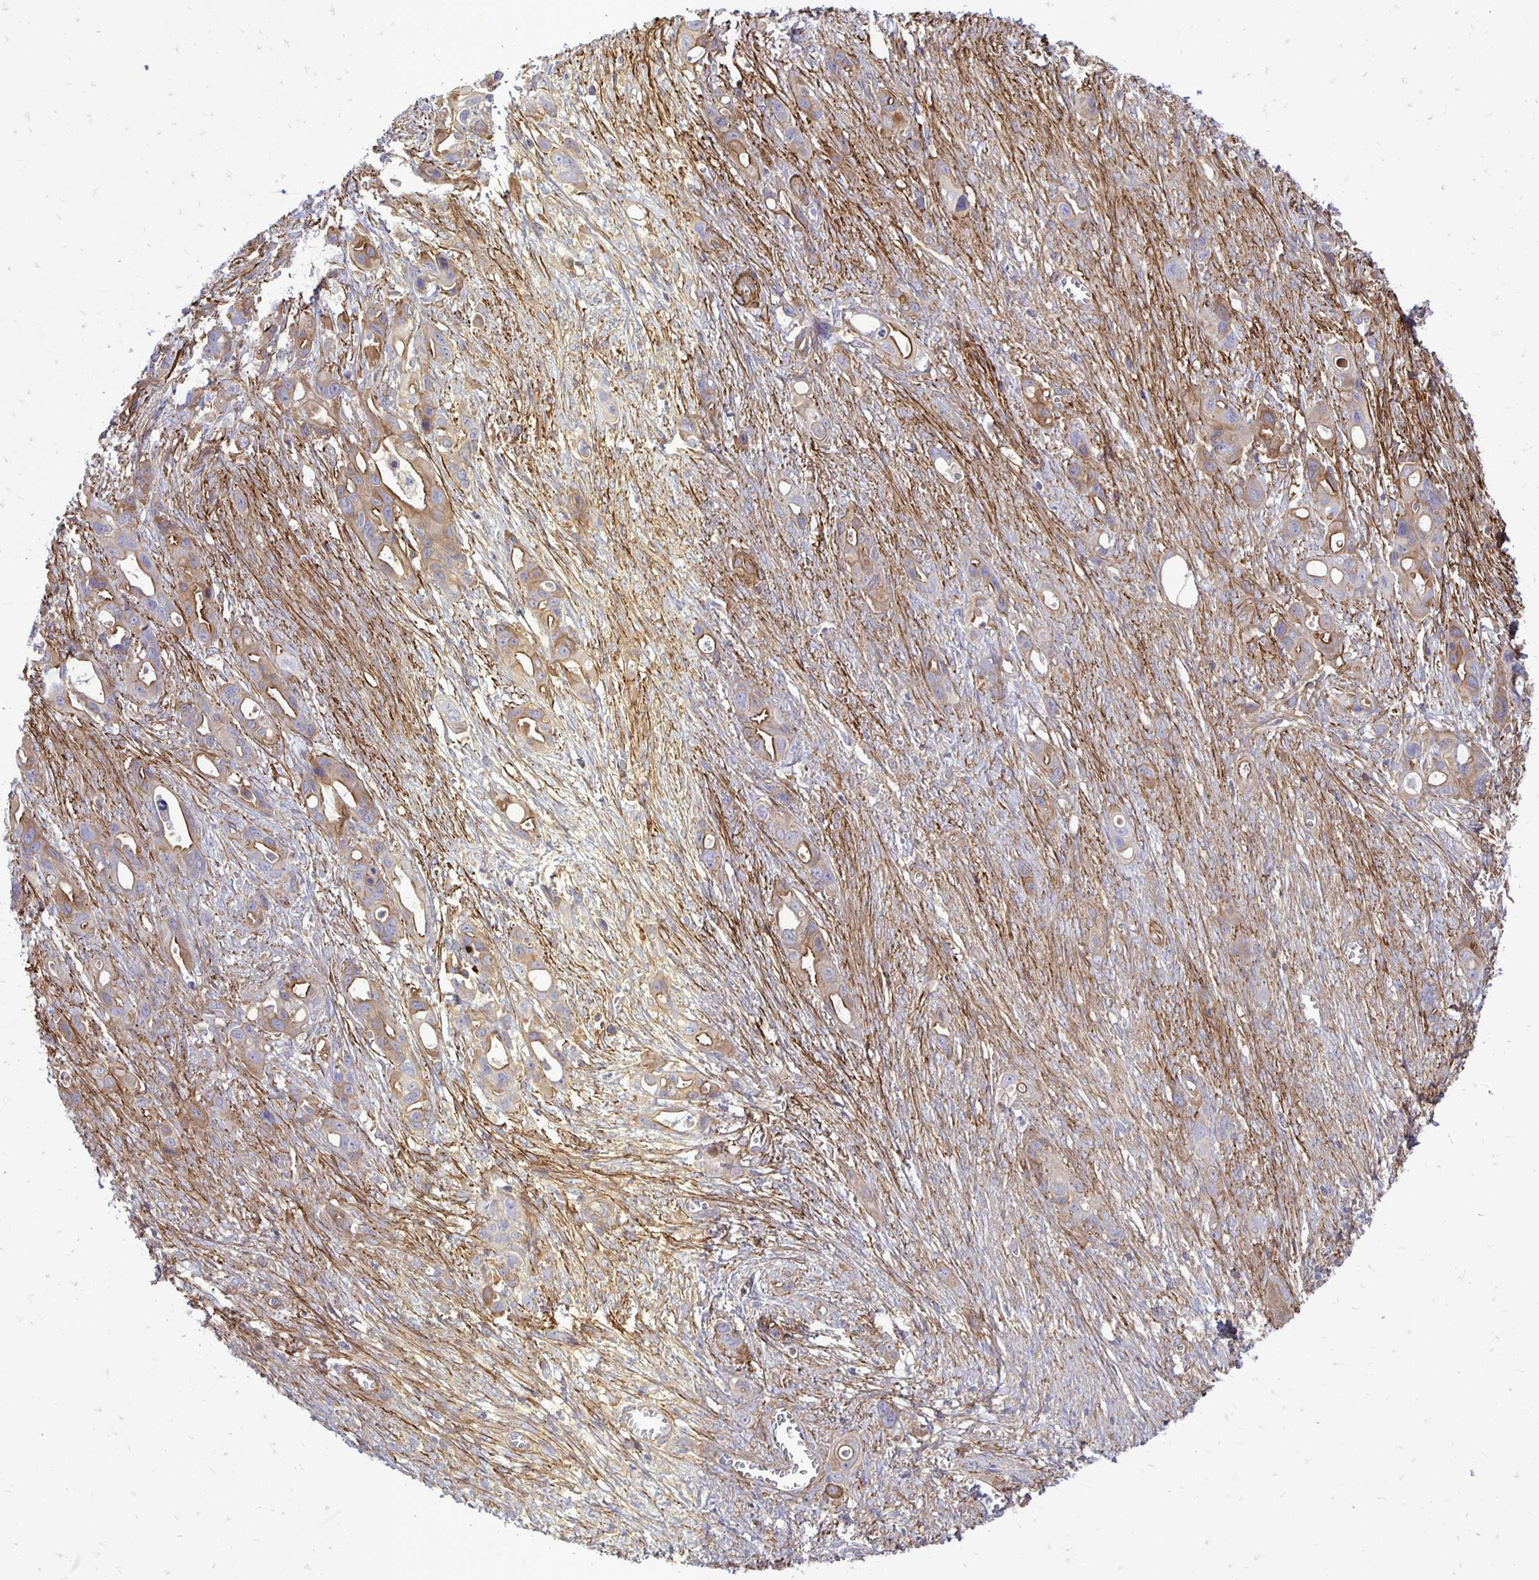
{"staining": {"intensity": "moderate", "quantity": ">75%", "location": "cytoplasmic/membranous"}, "tissue": "ovarian cancer", "cell_type": "Tumor cells", "image_type": "cancer", "snomed": [{"axis": "morphology", "description": "Cystadenocarcinoma, mucinous, NOS"}, {"axis": "topography", "description": "Ovary"}], "caption": "IHC image of ovarian cancer (mucinous cystadenocarcinoma) stained for a protein (brown), which shows medium levels of moderate cytoplasmic/membranous expression in about >75% of tumor cells.", "gene": "CTPS1", "patient": {"sex": "female", "age": 70}}